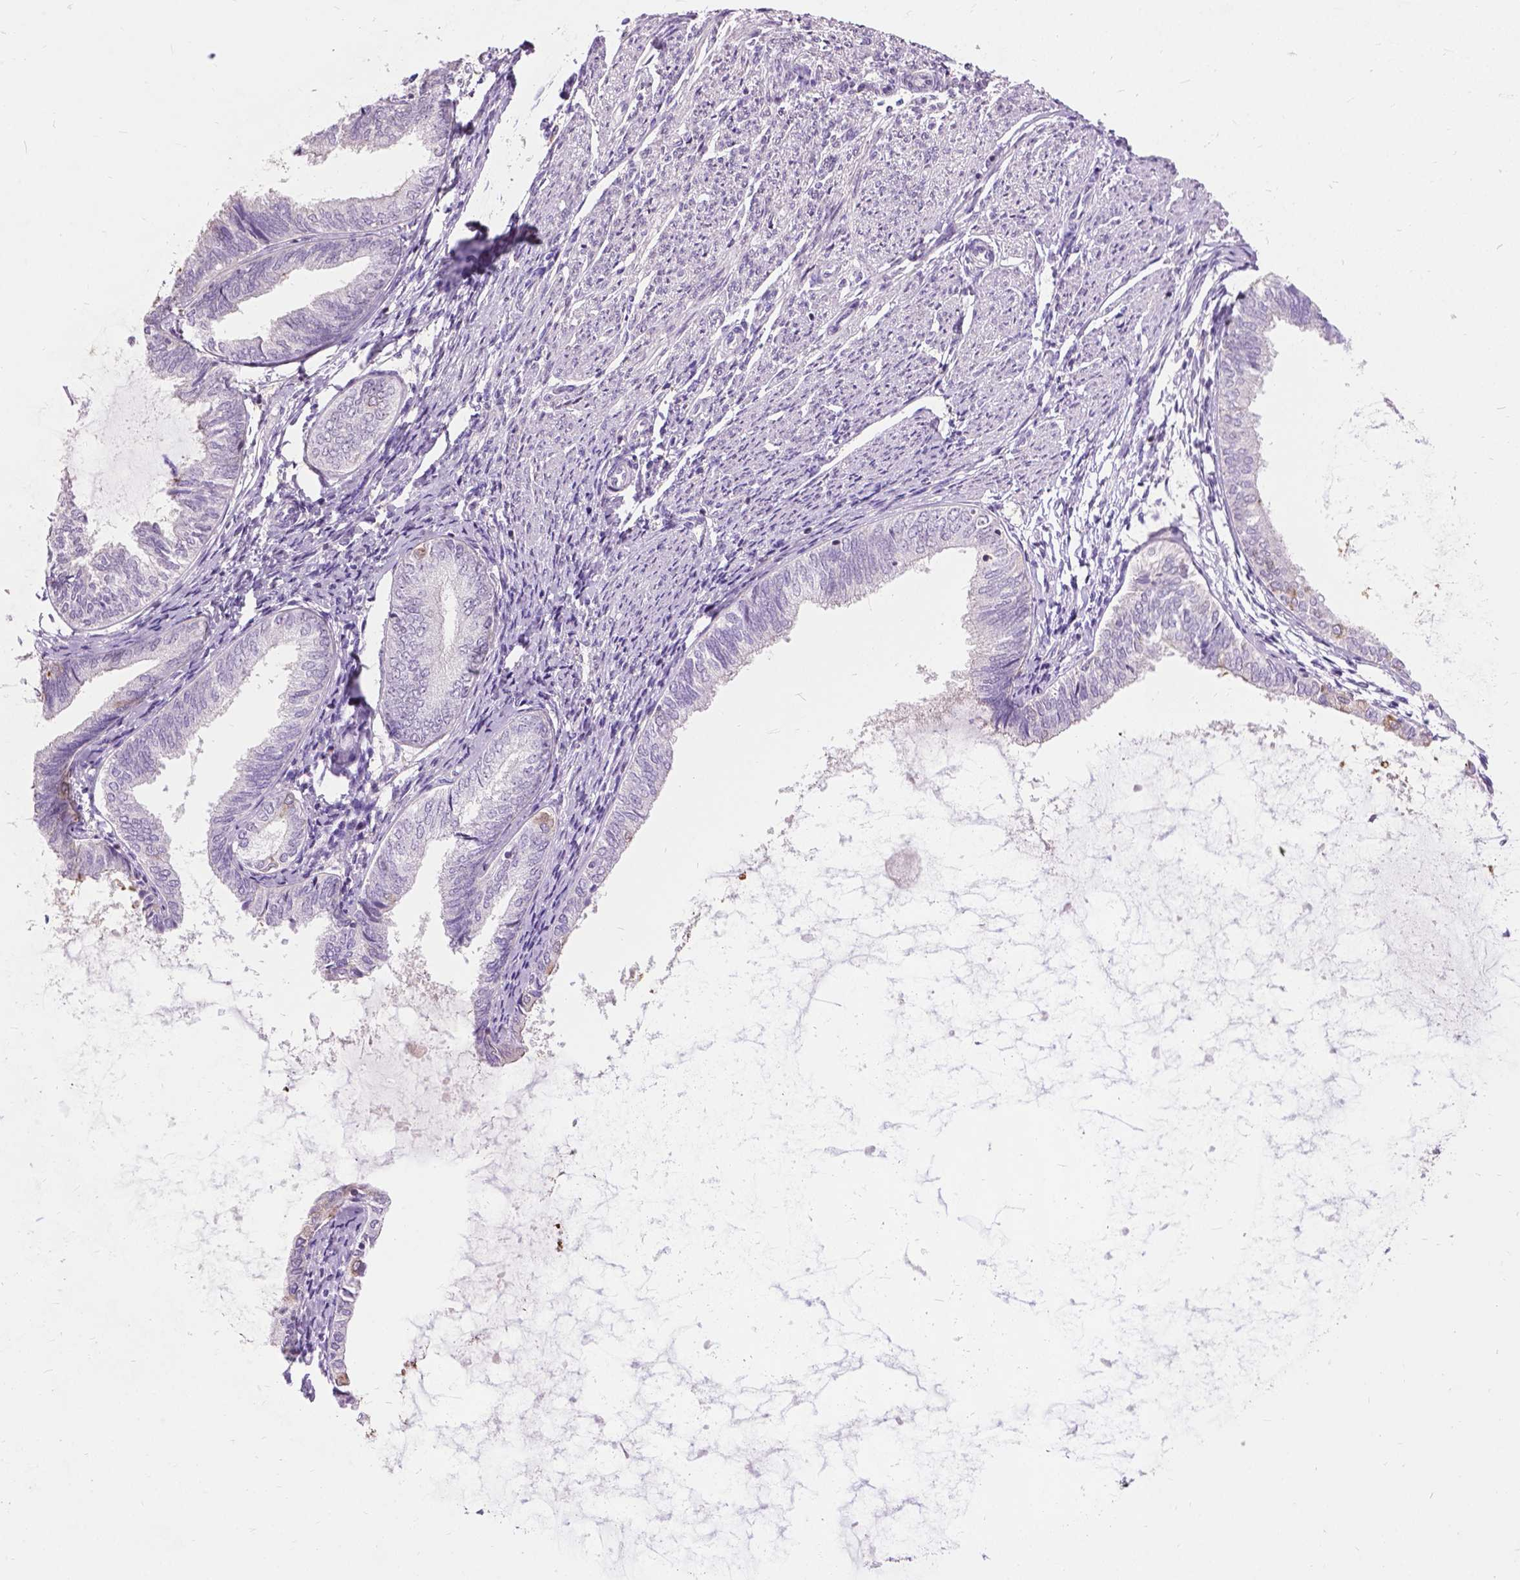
{"staining": {"intensity": "negative", "quantity": "none", "location": "none"}, "tissue": "endometrial cancer", "cell_type": "Tumor cells", "image_type": "cancer", "snomed": [{"axis": "morphology", "description": "Adenocarcinoma, NOS"}, {"axis": "topography", "description": "Endometrium"}], "caption": "Endometrial cancer was stained to show a protein in brown. There is no significant expression in tumor cells.", "gene": "JAK3", "patient": {"sex": "female", "age": 68}}